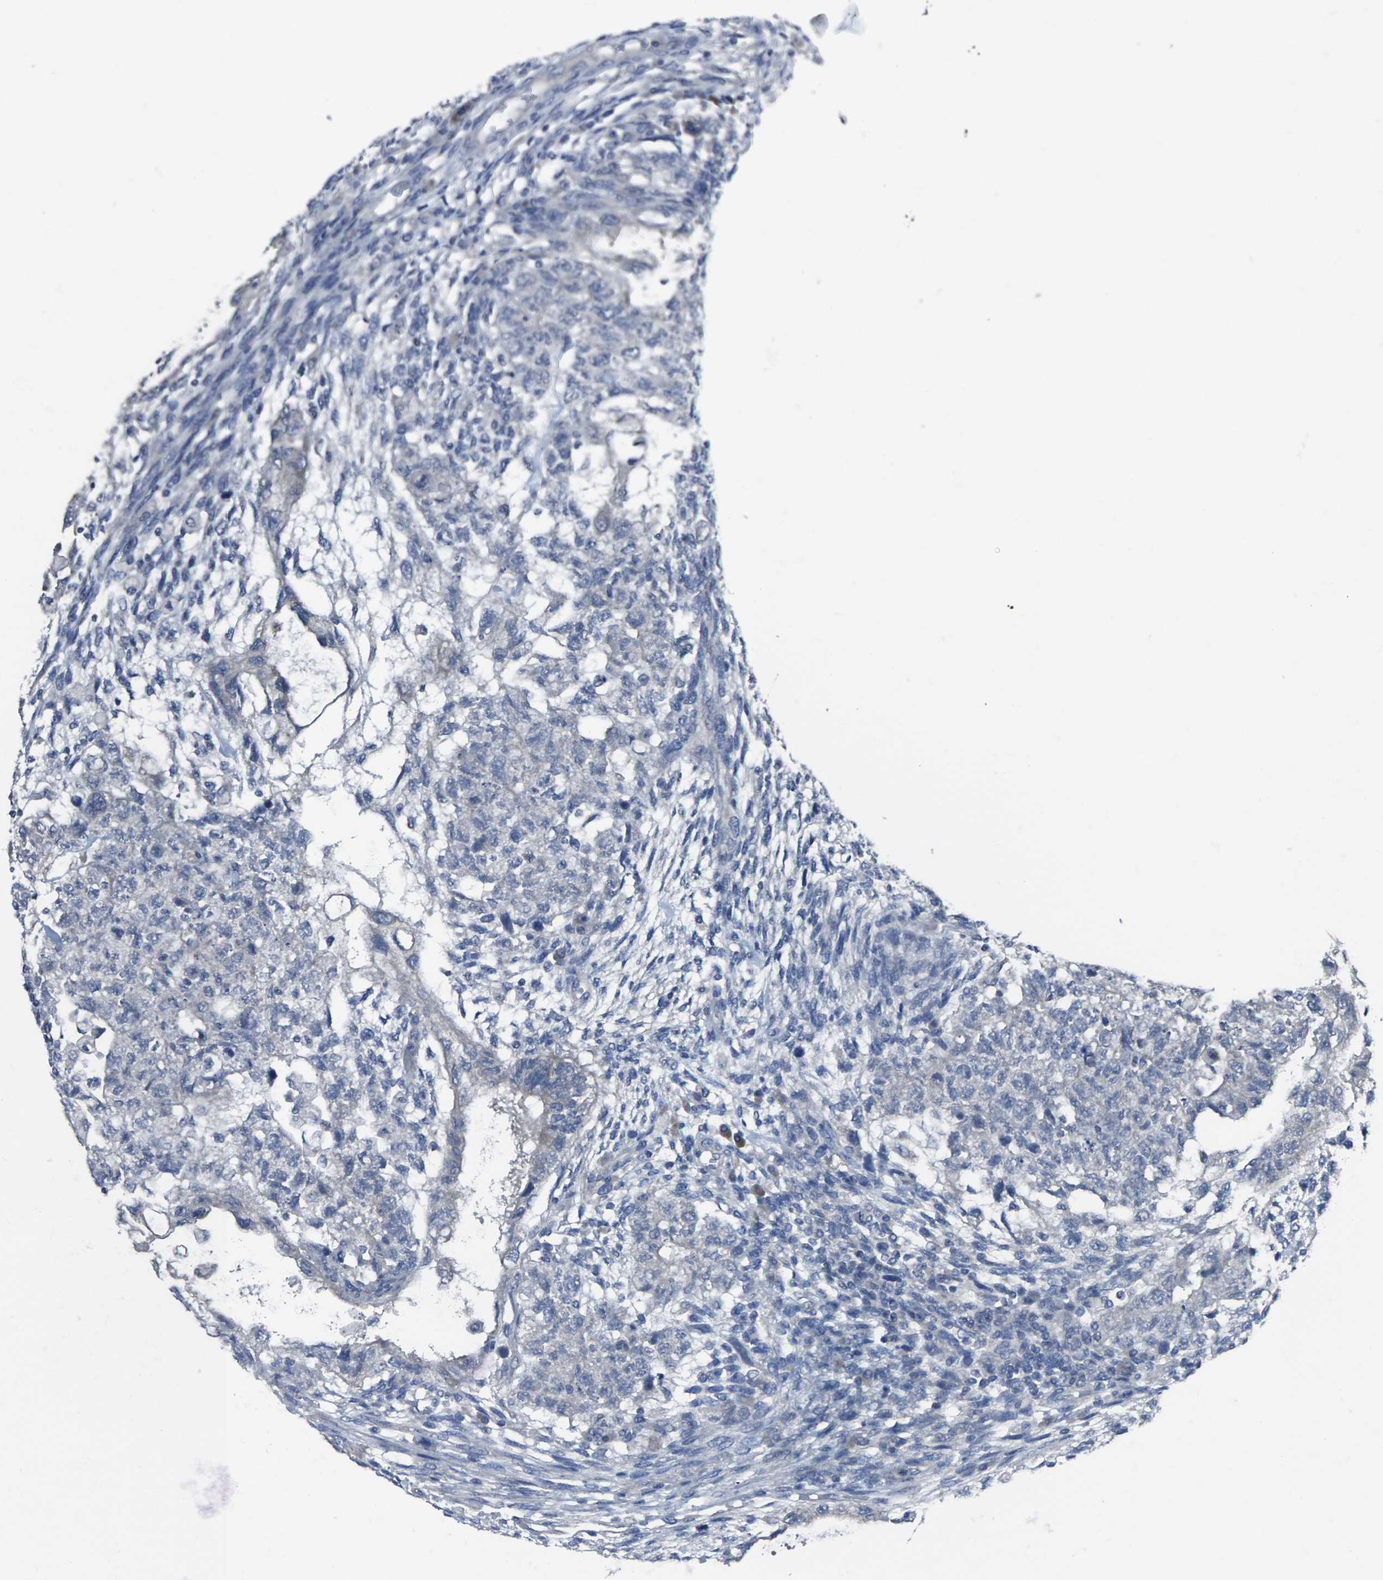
{"staining": {"intensity": "negative", "quantity": "none", "location": "none"}, "tissue": "testis cancer", "cell_type": "Tumor cells", "image_type": "cancer", "snomed": [{"axis": "morphology", "description": "Normal tissue, NOS"}, {"axis": "morphology", "description": "Carcinoma, Embryonal, NOS"}, {"axis": "topography", "description": "Testis"}], "caption": "Tumor cells are negative for brown protein staining in testis cancer.", "gene": "CCR10", "patient": {"sex": "male", "age": 36}}